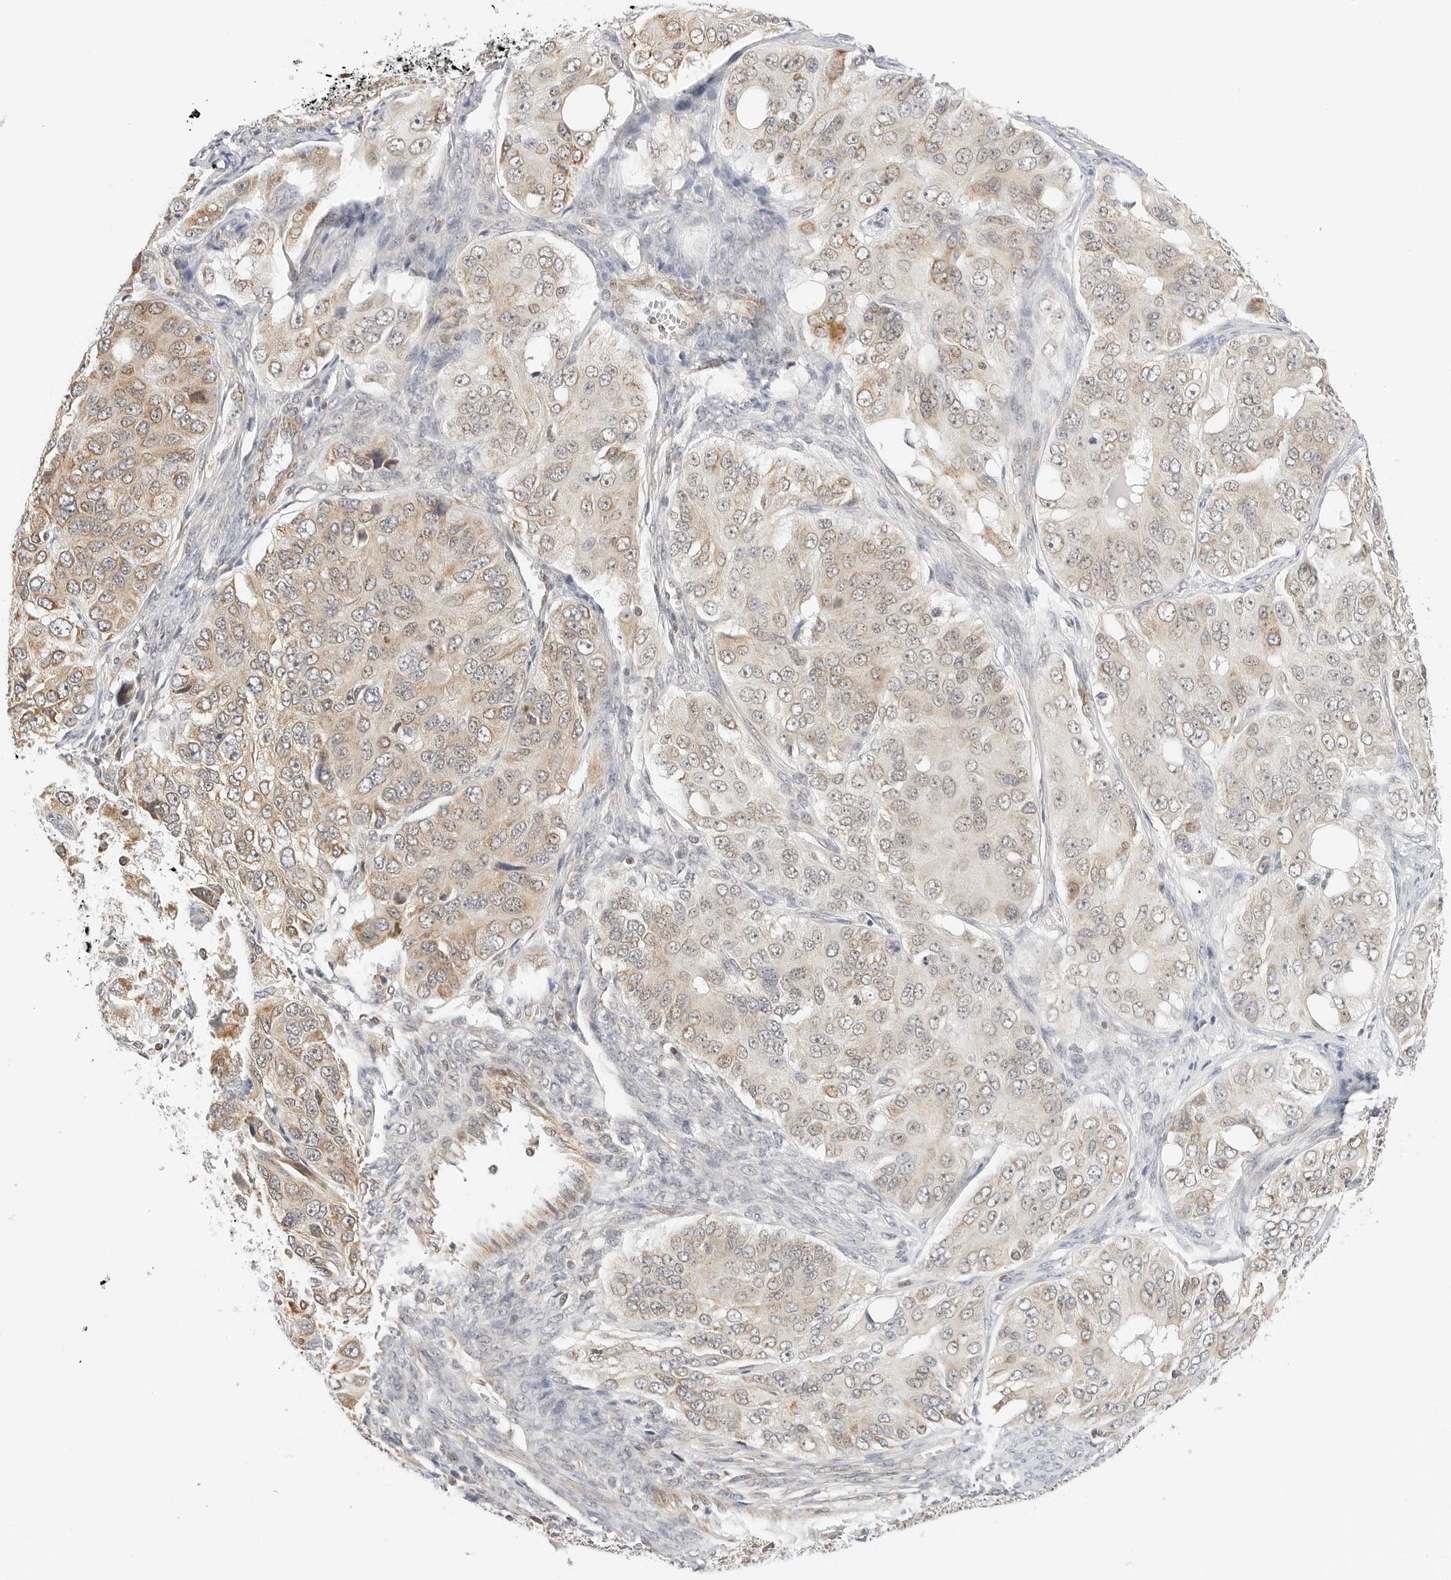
{"staining": {"intensity": "weak", "quantity": ">75%", "location": "cytoplasmic/membranous,nuclear"}, "tissue": "ovarian cancer", "cell_type": "Tumor cells", "image_type": "cancer", "snomed": [{"axis": "morphology", "description": "Carcinoma, endometroid"}, {"axis": "topography", "description": "Ovary"}], "caption": "Ovarian cancer (endometroid carcinoma) stained for a protein displays weak cytoplasmic/membranous and nuclear positivity in tumor cells.", "gene": "GORAB", "patient": {"sex": "female", "age": 51}}